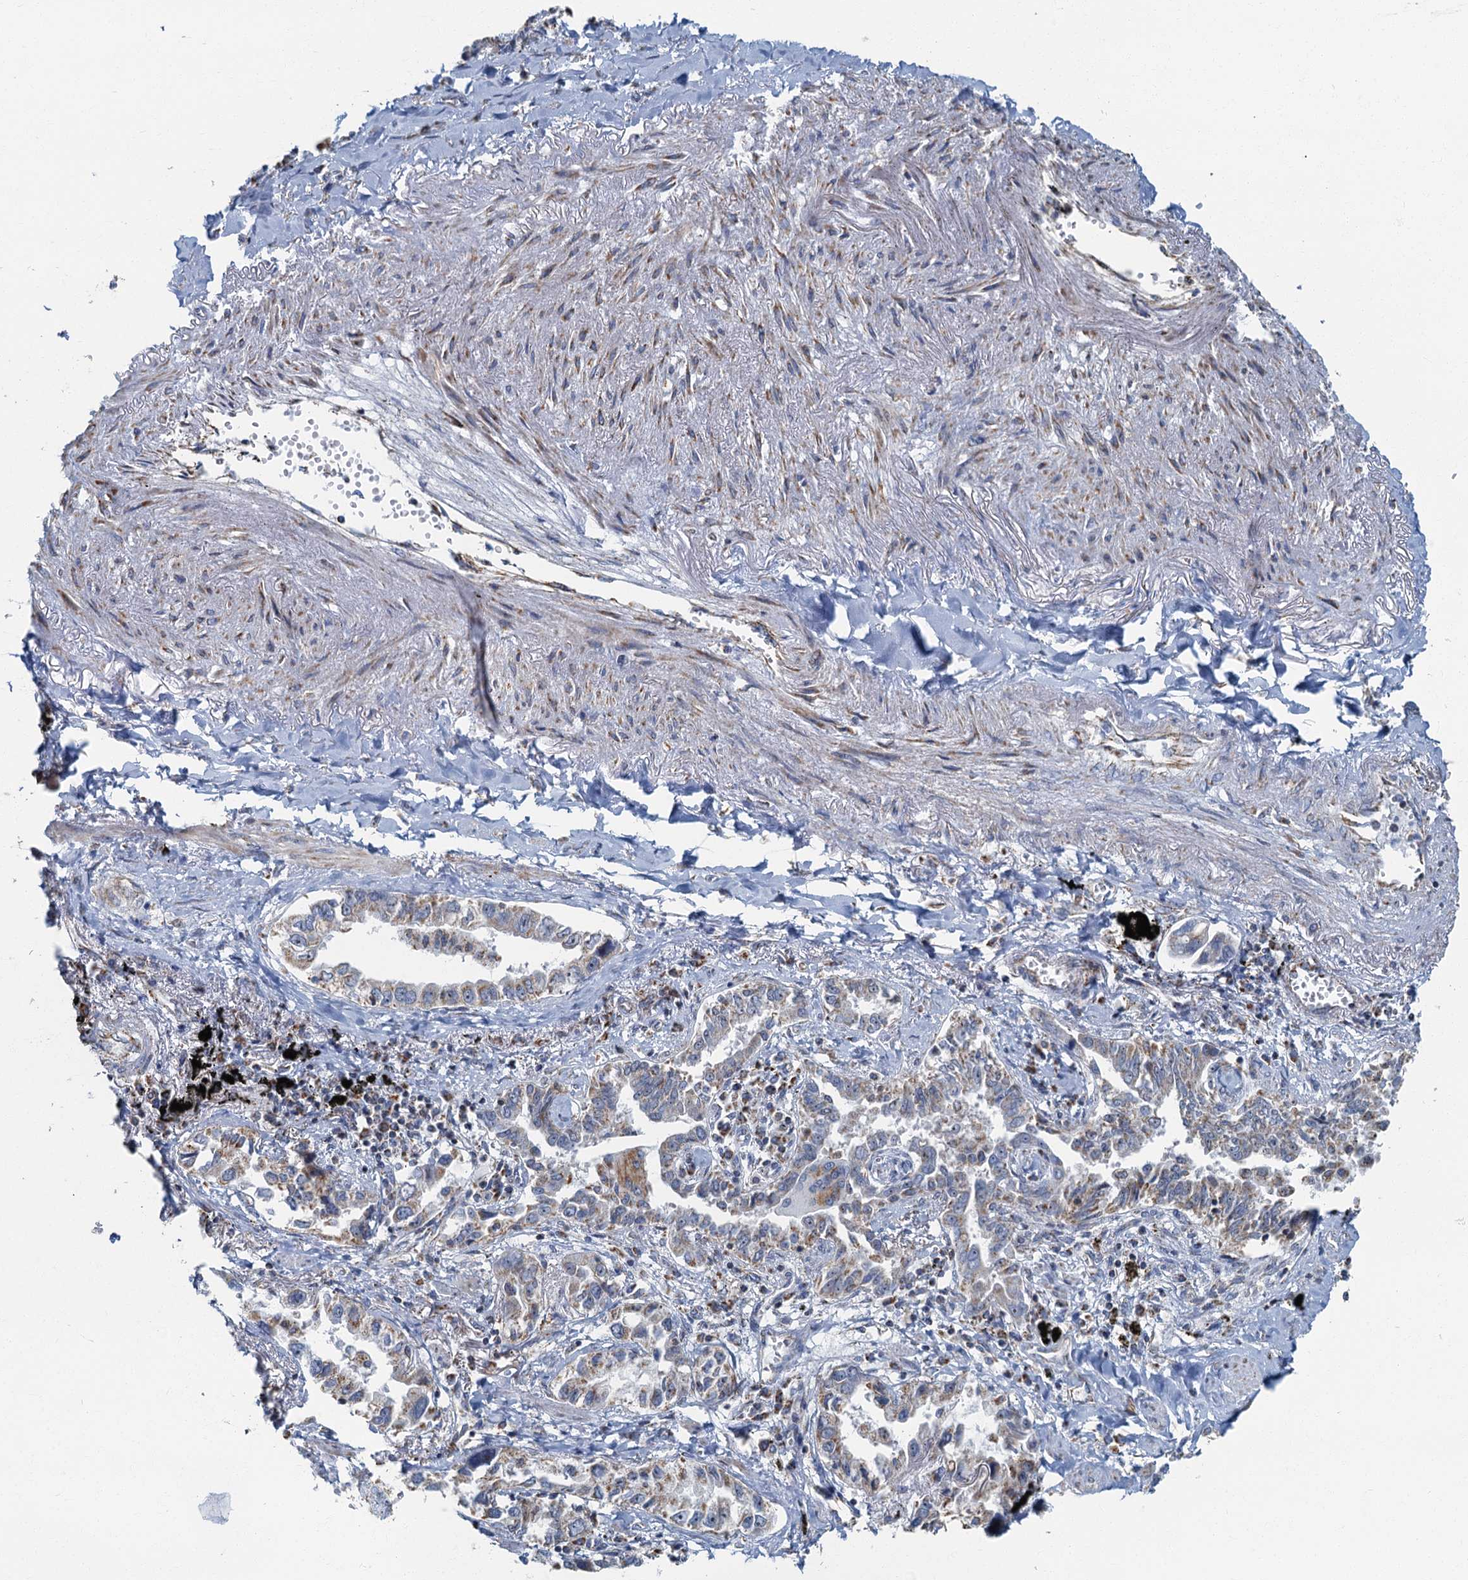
{"staining": {"intensity": "weak", "quantity": "25%-75%", "location": "cytoplasmic/membranous"}, "tissue": "lung cancer", "cell_type": "Tumor cells", "image_type": "cancer", "snomed": [{"axis": "morphology", "description": "Adenocarcinoma, NOS"}, {"axis": "topography", "description": "Lung"}], "caption": "Immunohistochemistry (IHC) (DAB) staining of lung adenocarcinoma displays weak cytoplasmic/membranous protein expression in about 25%-75% of tumor cells.", "gene": "RAD9B", "patient": {"sex": "male", "age": 67}}